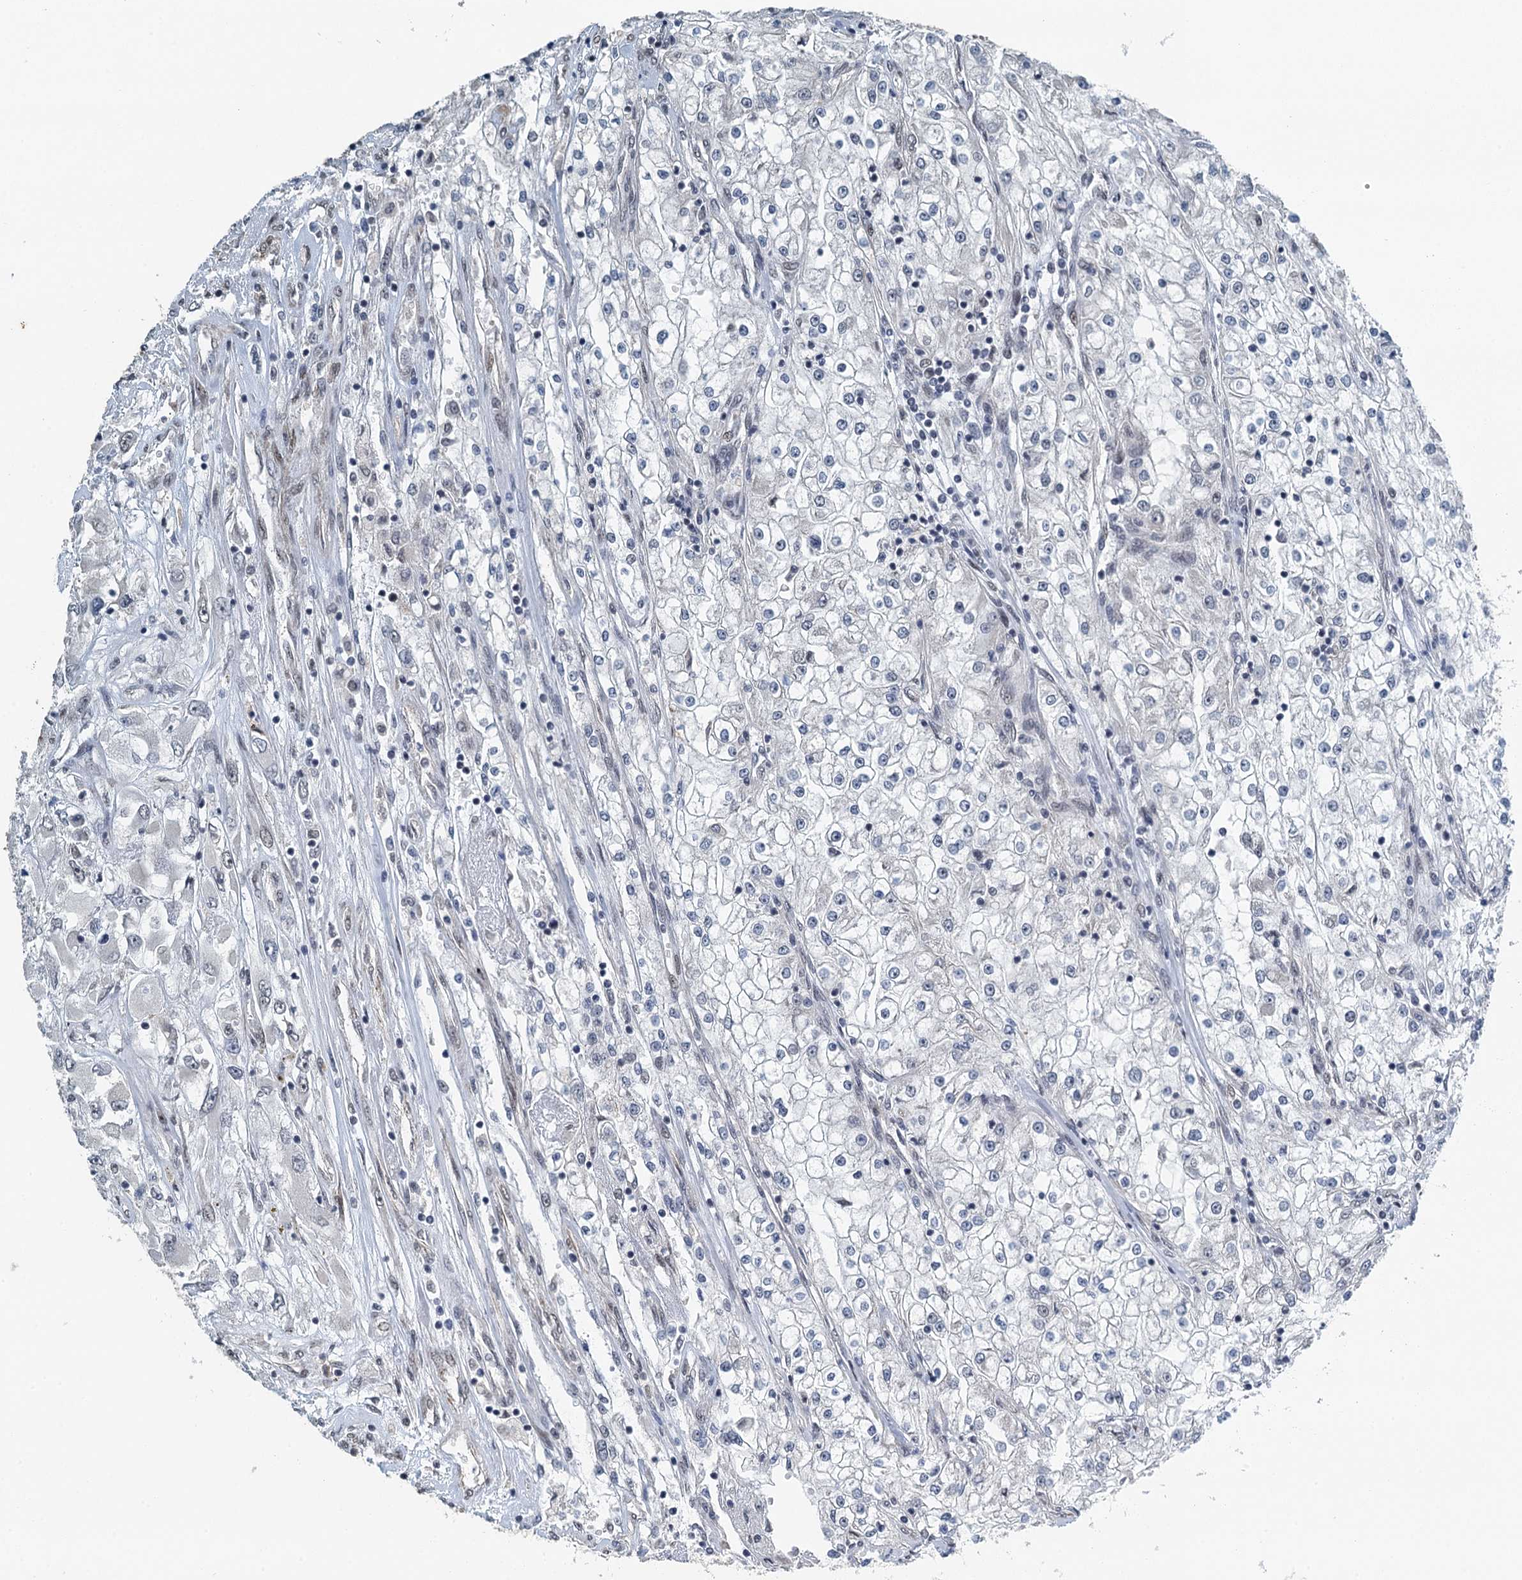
{"staining": {"intensity": "negative", "quantity": "none", "location": "none"}, "tissue": "renal cancer", "cell_type": "Tumor cells", "image_type": "cancer", "snomed": [{"axis": "morphology", "description": "Adenocarcinoma, NOS"}, {"axis": "topography", "description": "Kidney"}], "caption": "Adenocarcinoma (renal) stained for a protein using immunohistochemistry reveals no positivity tumor cells.", "gene": "MTA3", "patient": {"sex": "female", "age": 52}}